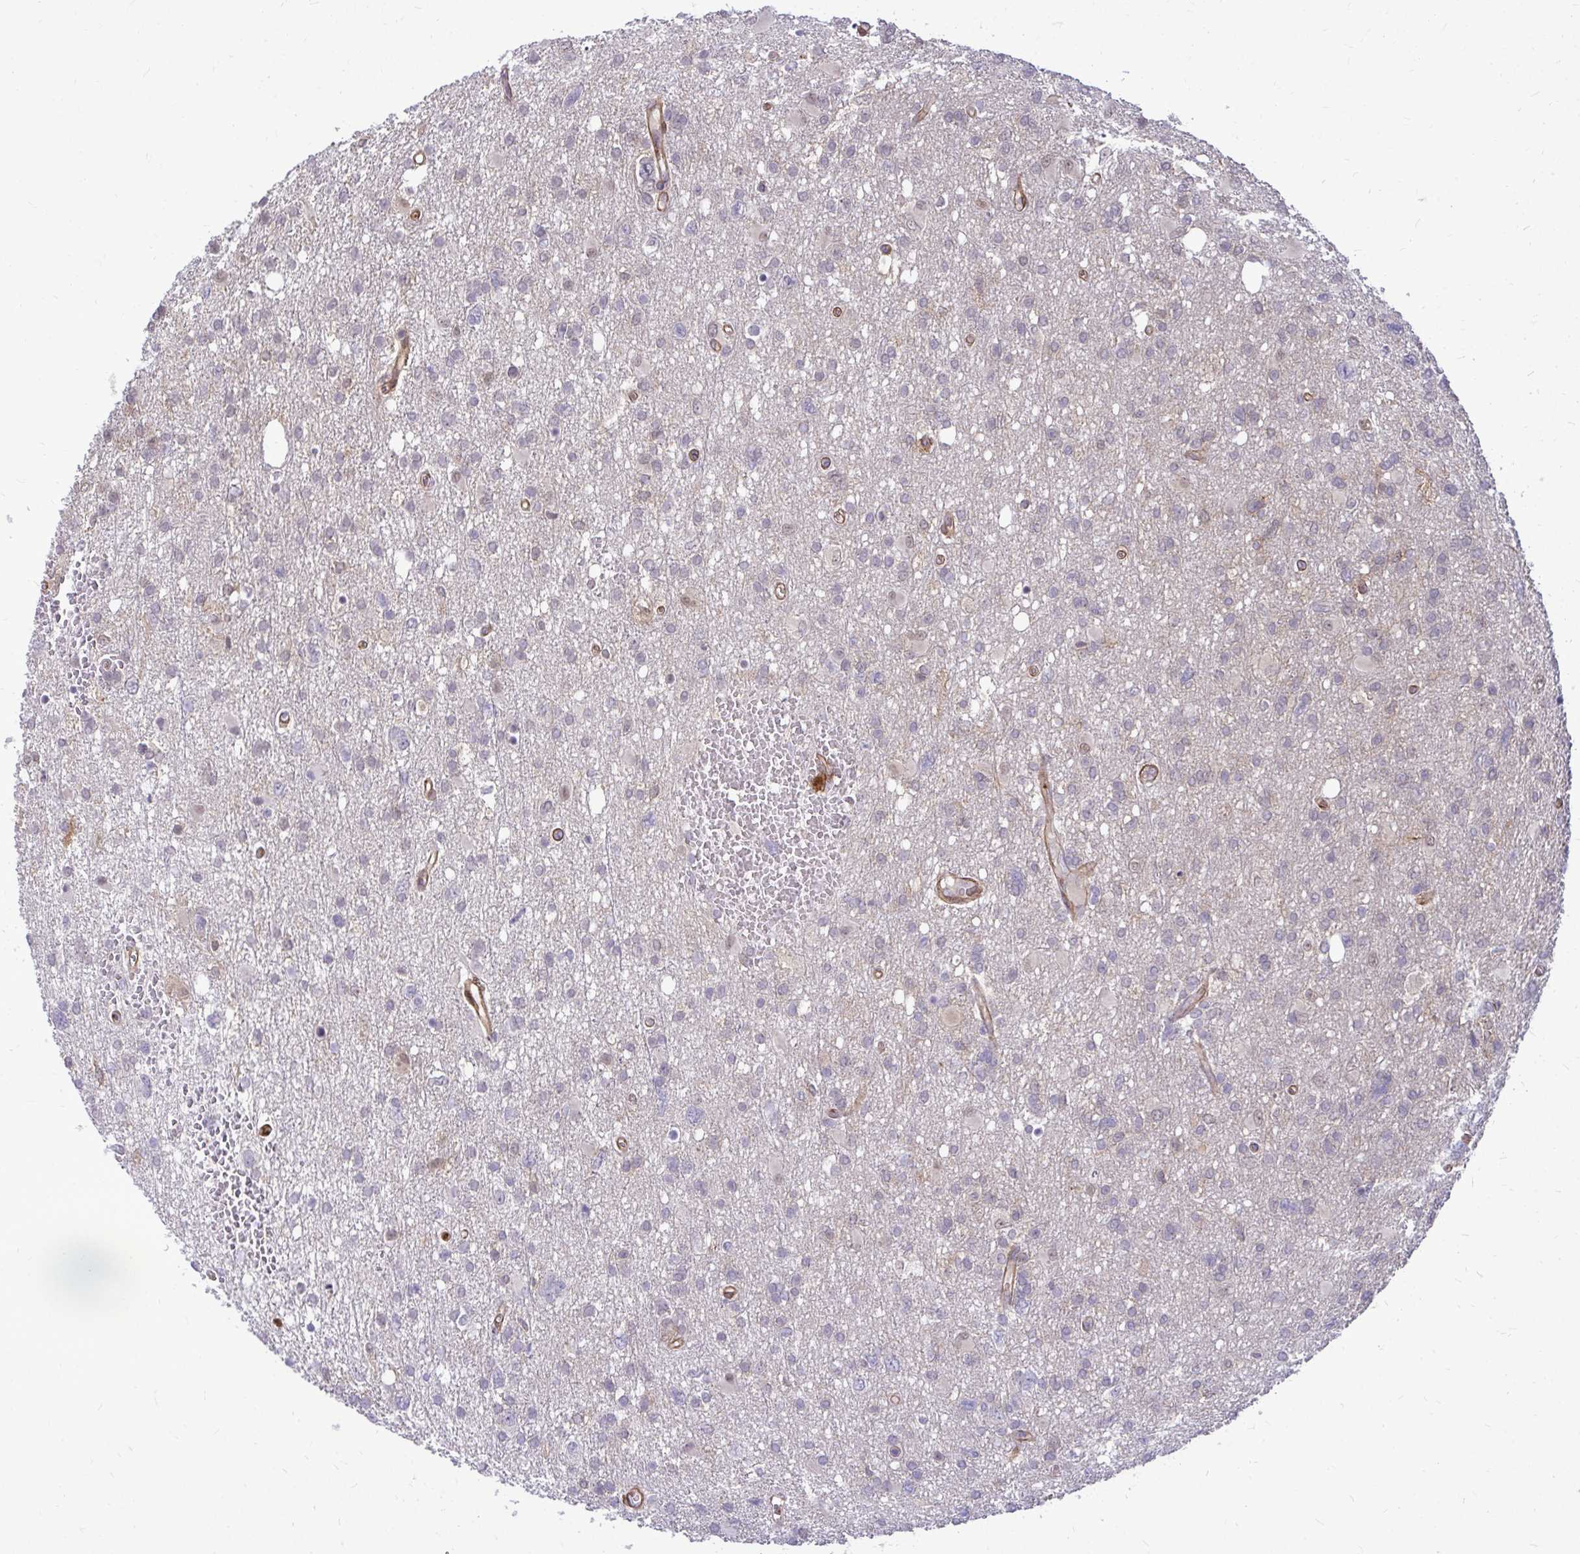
{"staining": {"intensity": "negative", "quantity": "none", "location": "none"}, "tissue": "glioma", "cell_type": "Tumor cells", "image_type": "cancer", "snomed": [{"axis": "morphology", "description": "Glioma, malignant, High grade"}, {"axis": "topography", "description": "Brain"}], "caption": "Protein analysis of glioma demonstrates no significant positivity in tumor cells.", "gene": "TRIP6", "patient": {"sex": "male", "age": 61}}